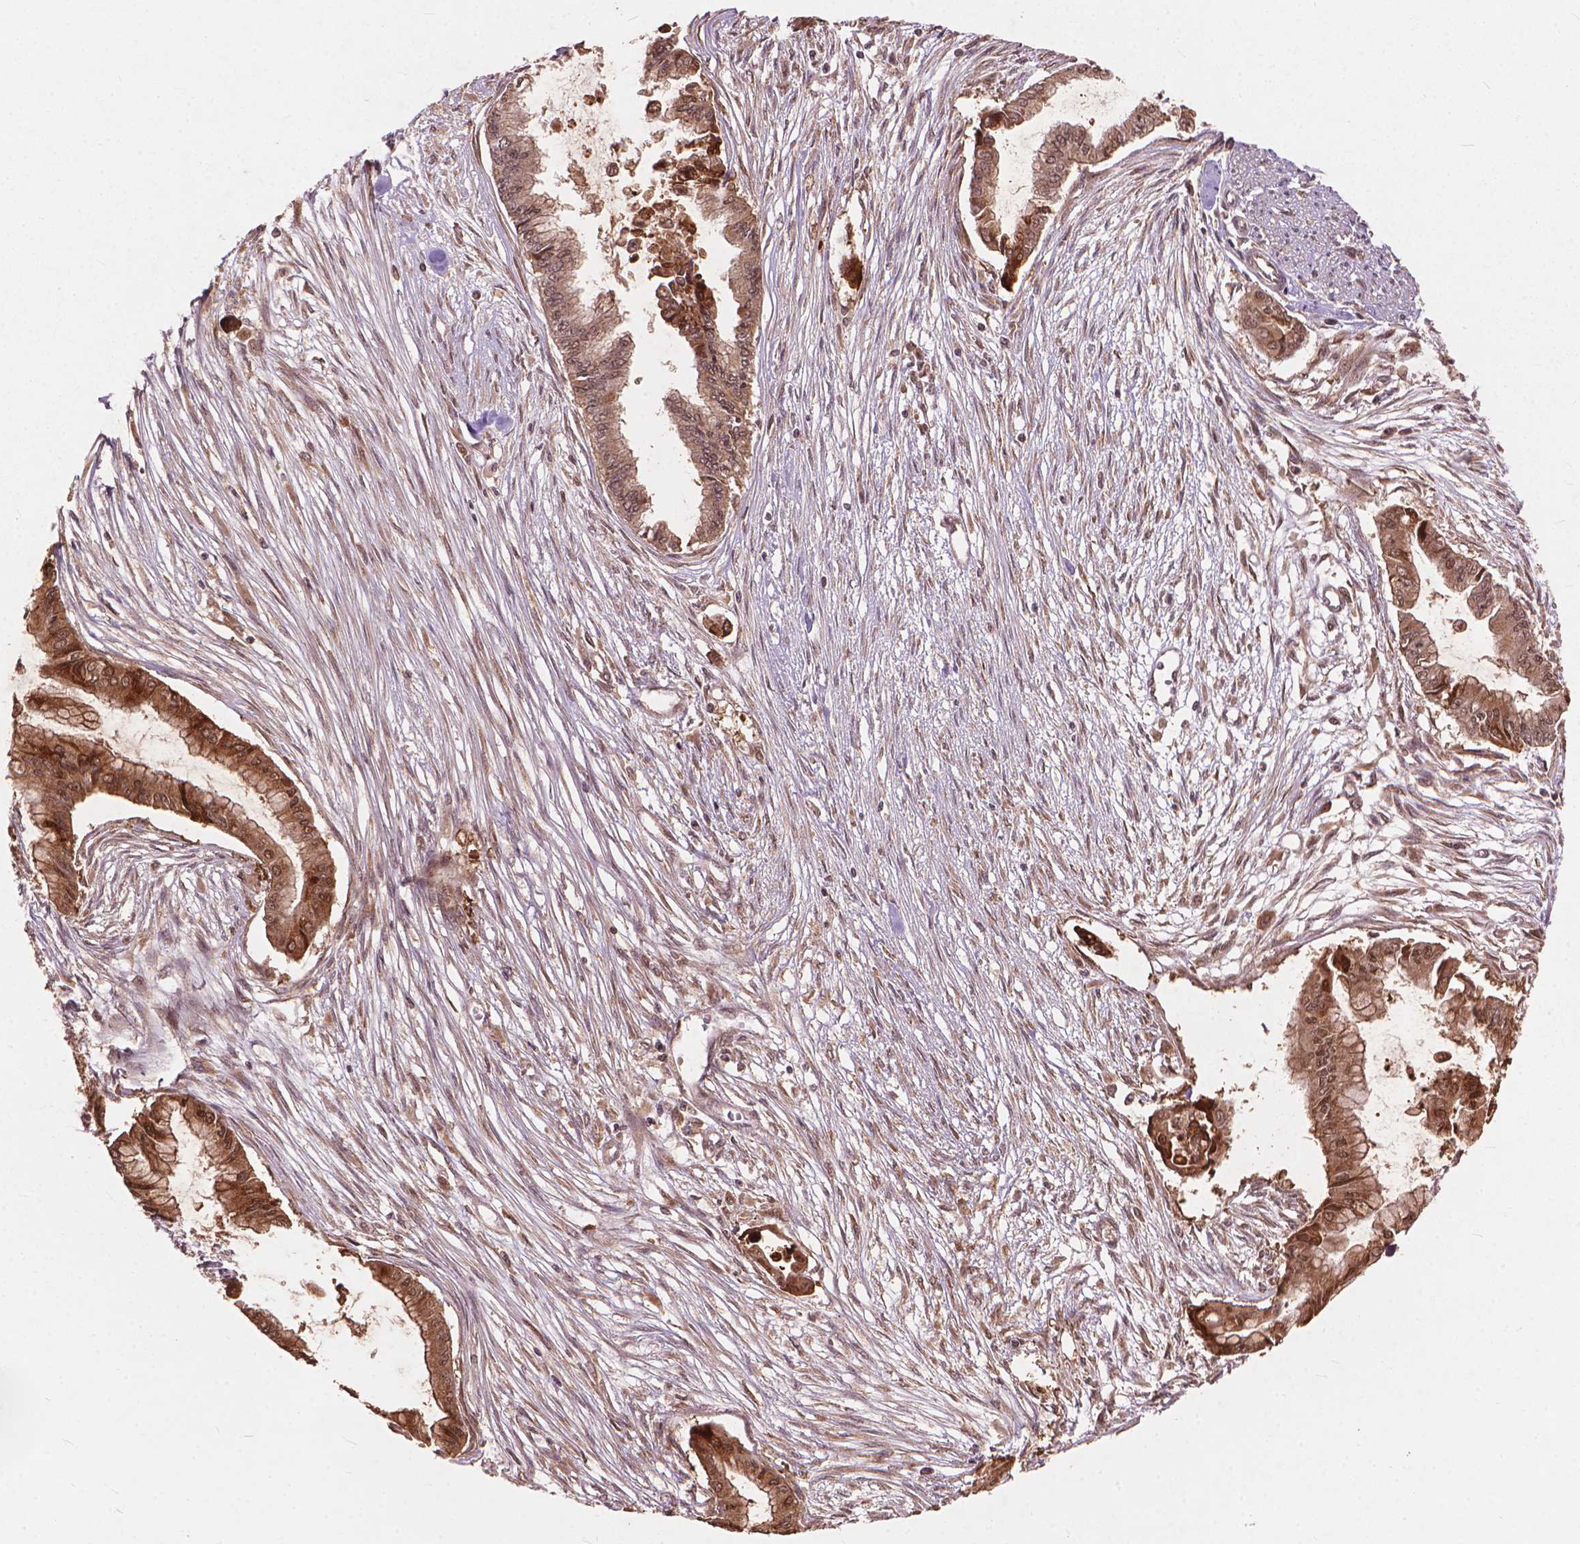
{"staining": {"intensity": "moderate", "quantity": ">75%", "location": "cytoplasmic/membranous,nuclear"}, "tissue": "pancreatic cancer", "cell_type": "Tumor cells", "image_type": "cancer", "snomed": [{"axis": "morphology", "description": "Adenocarcinoma, NOS"}, {"axis": "topography", "description": "Pancreas"}], "caption": "High-magnification brightfield microscopy of pancreatic cancer stained with DAB (3,3'-diaminobenzidine) (brown) and counterstained with hematoxylin (blue). tumor cells exhibit moderate cytoplasmic/membranous and nuclear expression is seen in about>75% of cells.", "gene": "SSU72", "patient": {"sex": "female", "age": 68}}